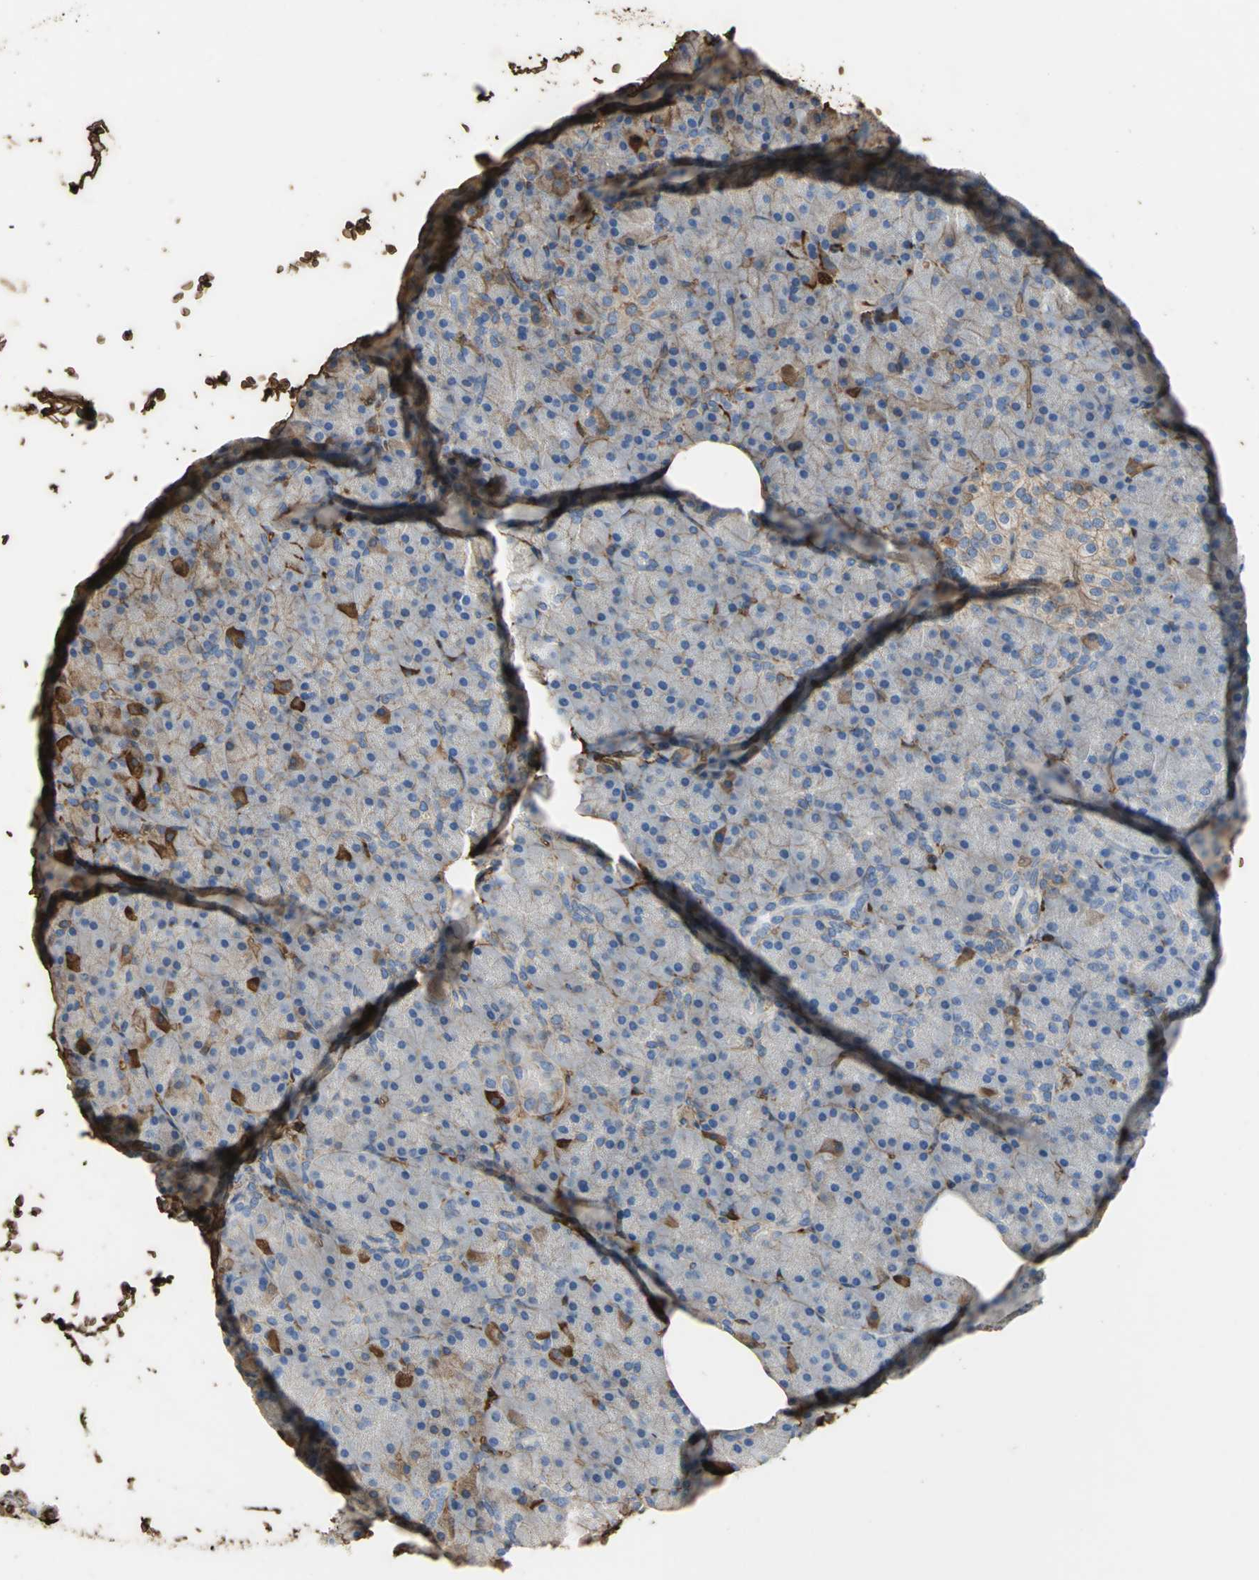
{"staining": {"intensity": "moderate", "quantity": "<25%", "location": "cytoplasmic/membranous"}, "tissue": "pancreas", "cell_type": "Exocrine glandular cells", "image_type": "normal", "snomed": [{"axis": "morphology", "description": "Normal tissue, NOS"}, {"axis": "topography", "description": "Pancreas"}], "caption": "Immunohistochemical staining of normal pancreas reveals <25% levels of moderate cytoplasmic/membranous protein expression in approximately <25% of exocrine glandular cells.", "gene": "TREM1", "patient": {"sex": "female", "age": 43}}